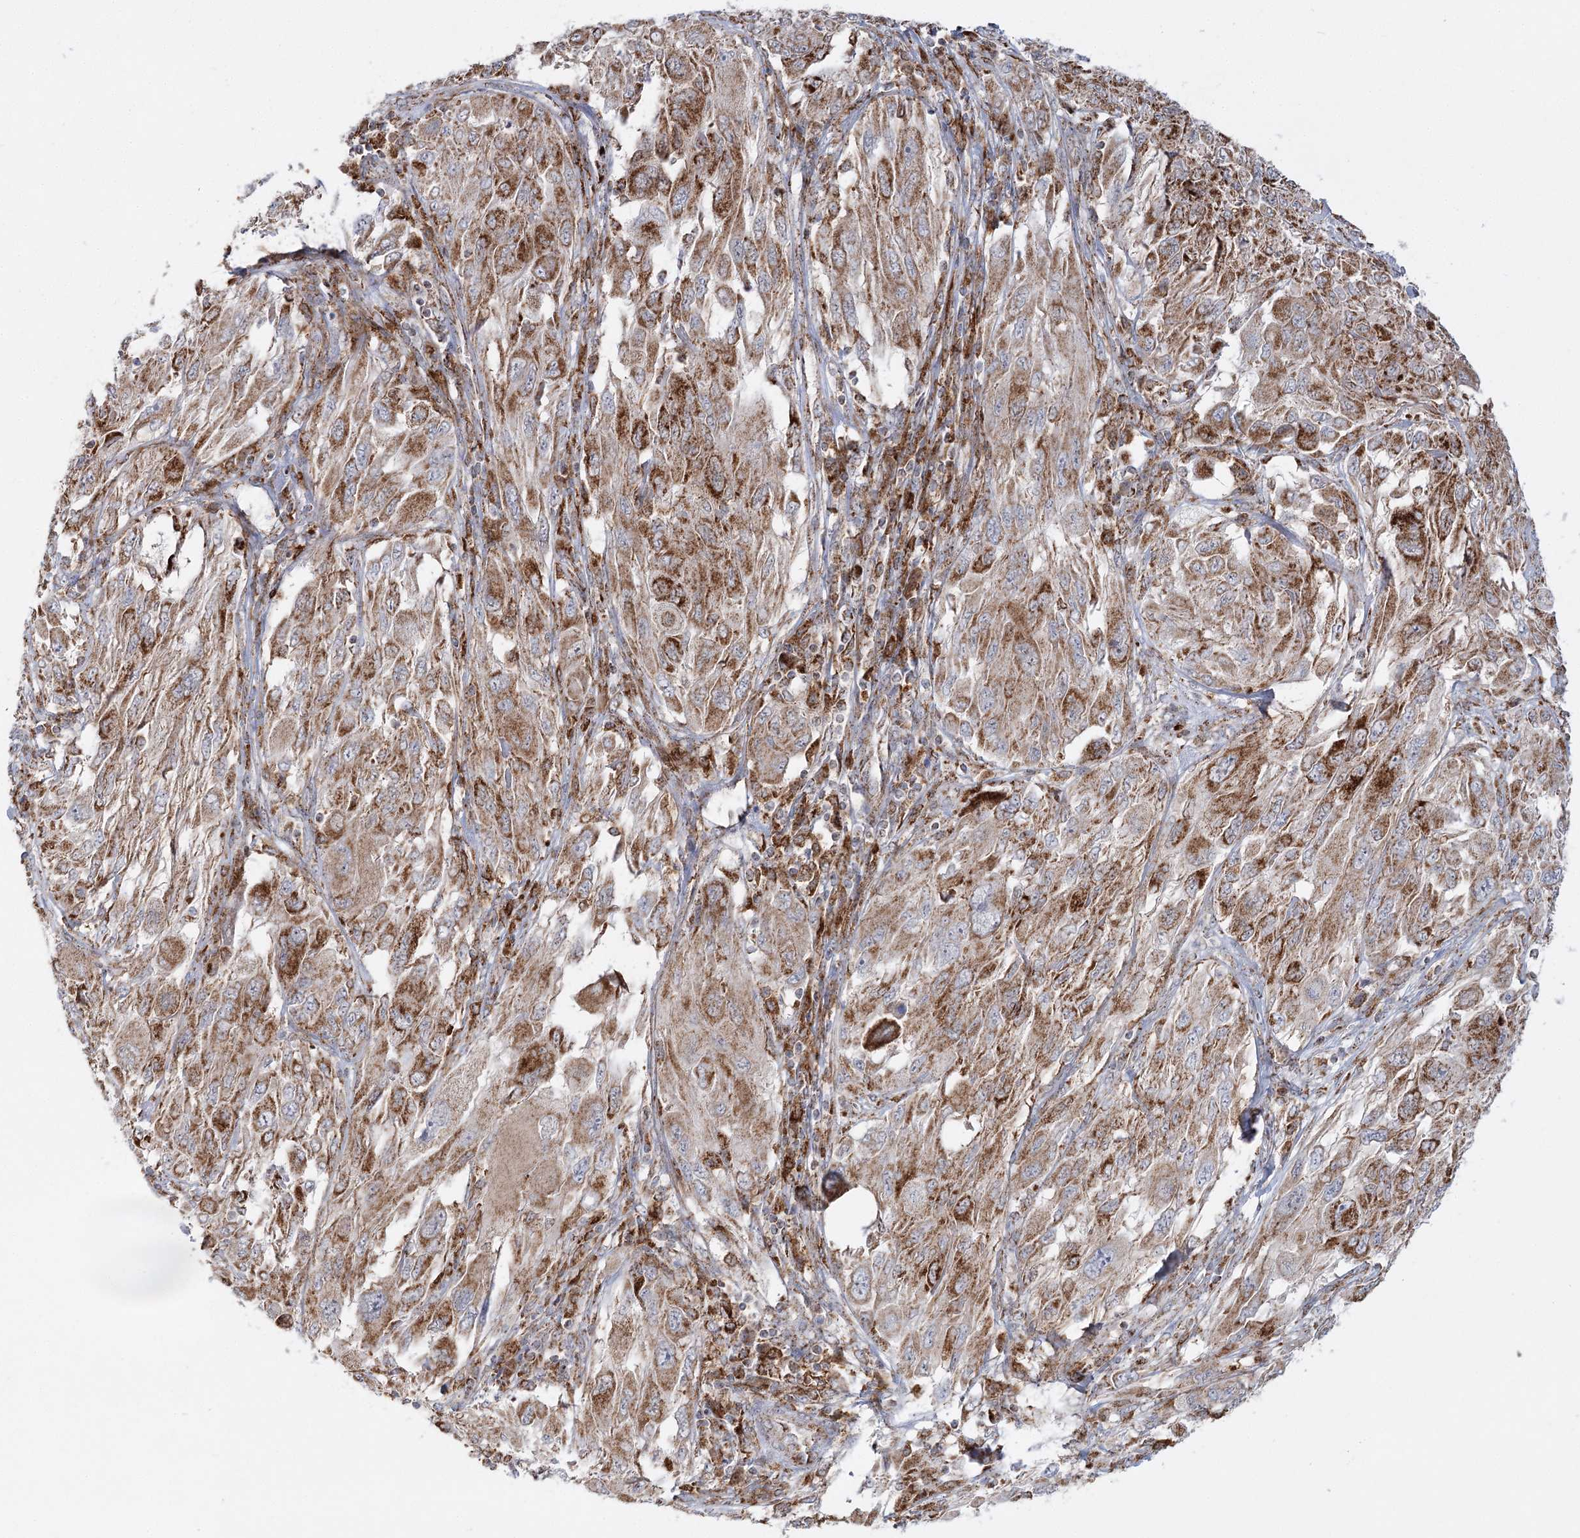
{"staining": {"intensity": "moderate", "quantity": ">75%", "location": "cytoplasmic/membranous"}, "tissue": "melanoma", "cell_type": "Tumor cells", "image_type": "cancer", "snomed": [{"axis": "morphology", "description": "Malignant melanoma, NOS"}, {"axis": "topography", "description": "Skin"}], "caption": "Malignant melanoma was stained to show a protein in brown. There is medium levels of moderate cytoplasmic/membranous positivity in about >75% of tumor cells.", "gene": "TAS1R1", "patient": {"sex": "female", "age": 91}}